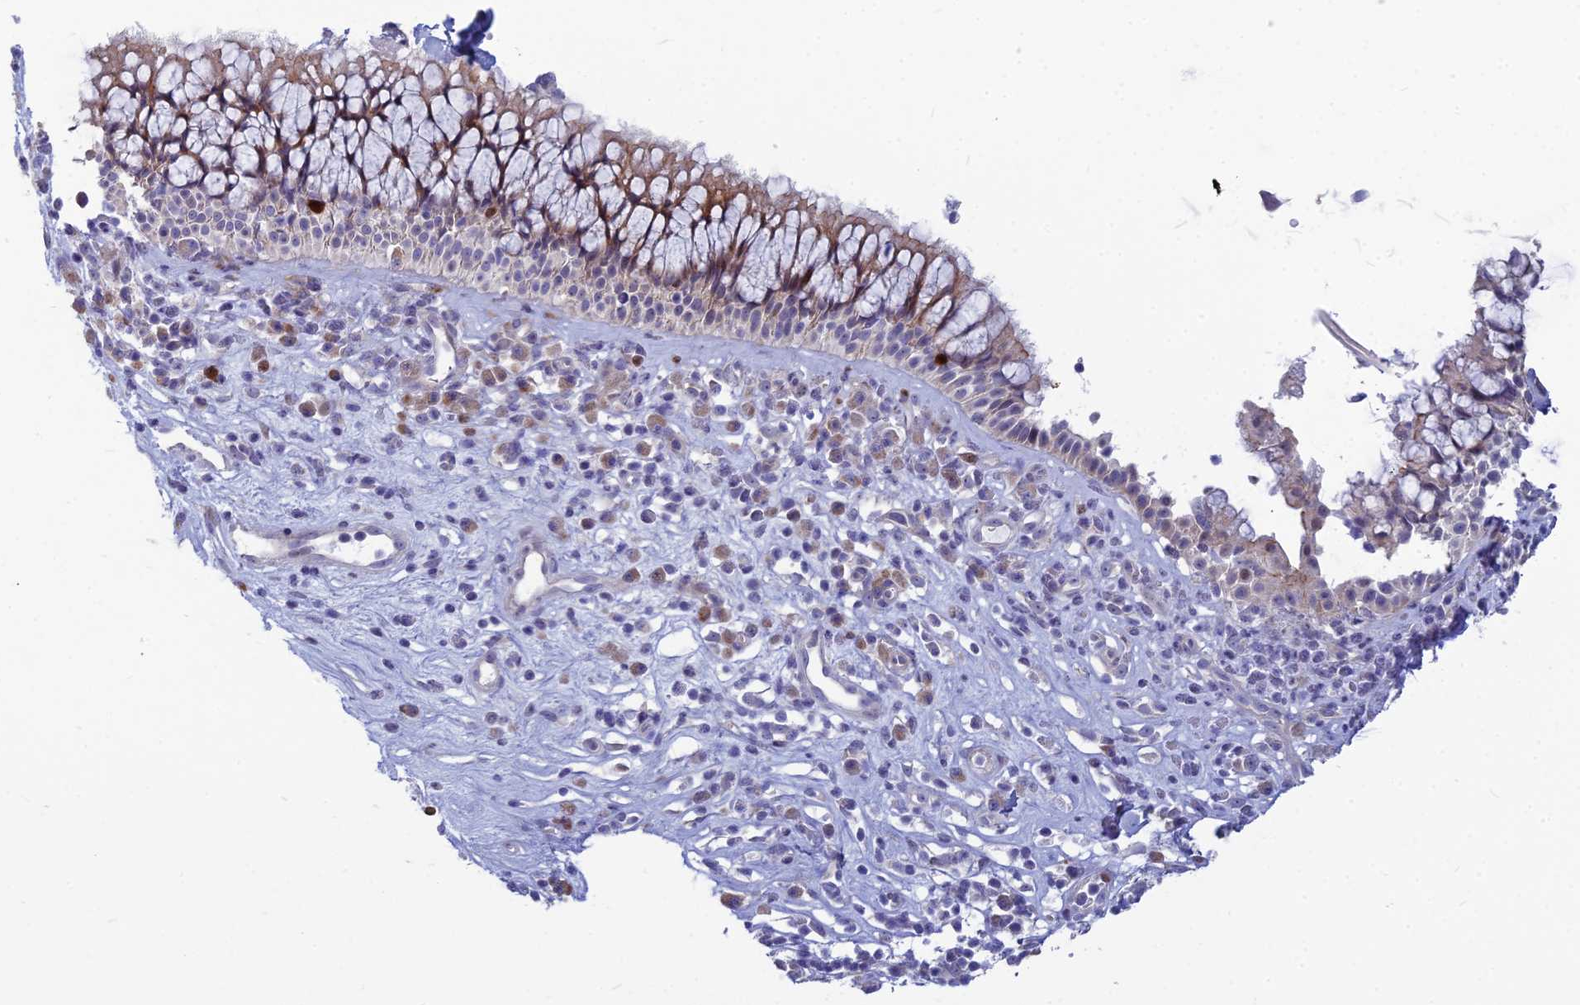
{"staining": {"intensity": "moderate", "quantity": "25%-75%", "location": "cytoplasmic/membranous,nuclear"}, "tissue": "nasopharynx", "cell_type": "Respiratory epithelial cells", "image_type": "normal", "snomed": [{"axis": "morphology", "description": "Normal tissue, NOS"}, {"axis": "morphology", "description": "Inflammation, NOS"}, {"axis": "morphology", "description": "Malignant melanoma, Metastatic site"}, {"axis": "topography", "description": "Nasopharynx"}], "caption": "Immunohistochemistry (IHC) (DAB) staining of normal human nasopharynx demonstrates moderate cytoplasmic/membranous,nuclear protein staining in approximately 25%-75% of respiratory epithelial cells. Ihc stains the protein in brown and the nuclei are stained blue.", "gene": "ENSG00000285920", "patient": {"sex": "male", "age": 70}}